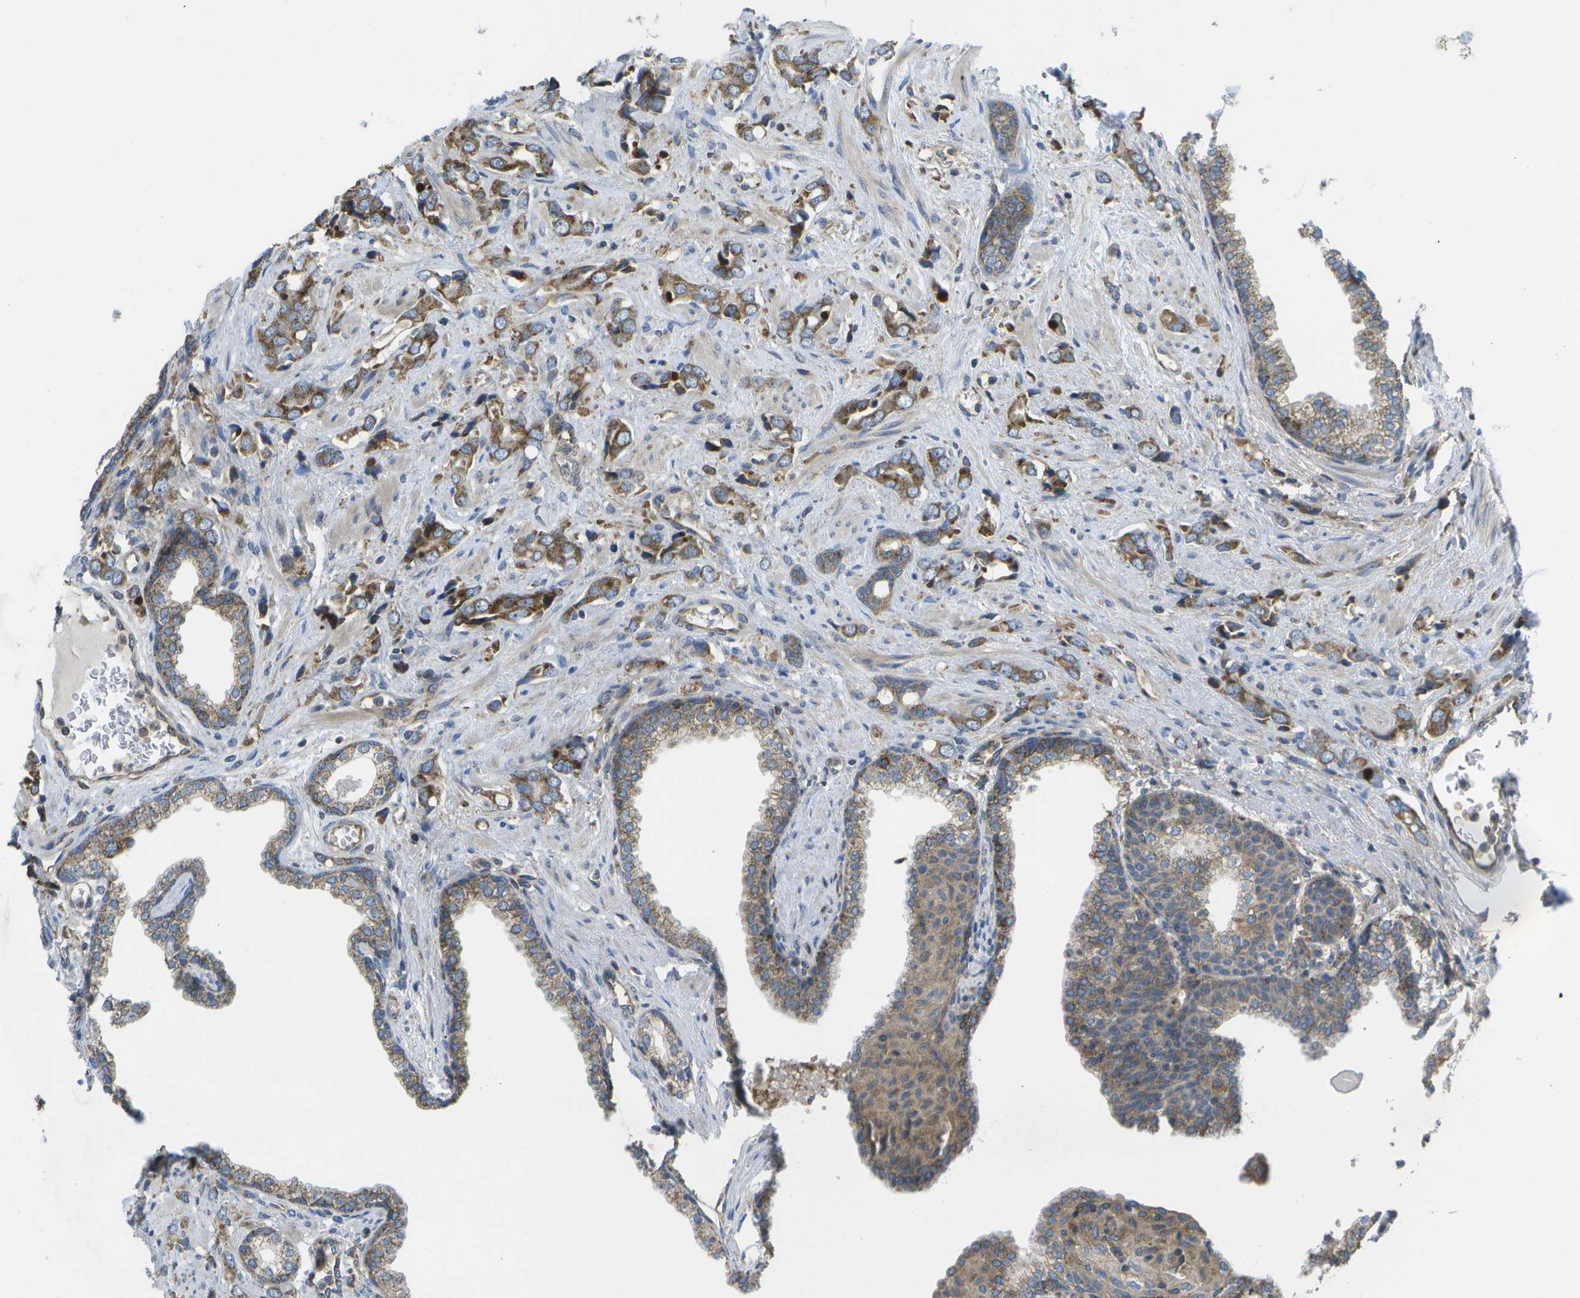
{"staining": {"intensity": "moderate", "quantity": ">75%", "location": "cytoplasmic/membranous"}, "tissue": "prostate cancer", "cell_type": "Tumor cells", "image_type": "cancer", "snomed": [{"axis": "morphology", "description": "Adenocarcinoma, High grade"}, {"axis": "topography", "description": "Prostate"}], "caption": "Brown immunohistochemical staining in human prostate cancer (adenocarcinoma (high-grade)) shows moderate cytoplasmic/membranous staining in approximately >75% of tumor cells.", "gene": "DPM3", "patient": {"sex": "male", "age": 64}}